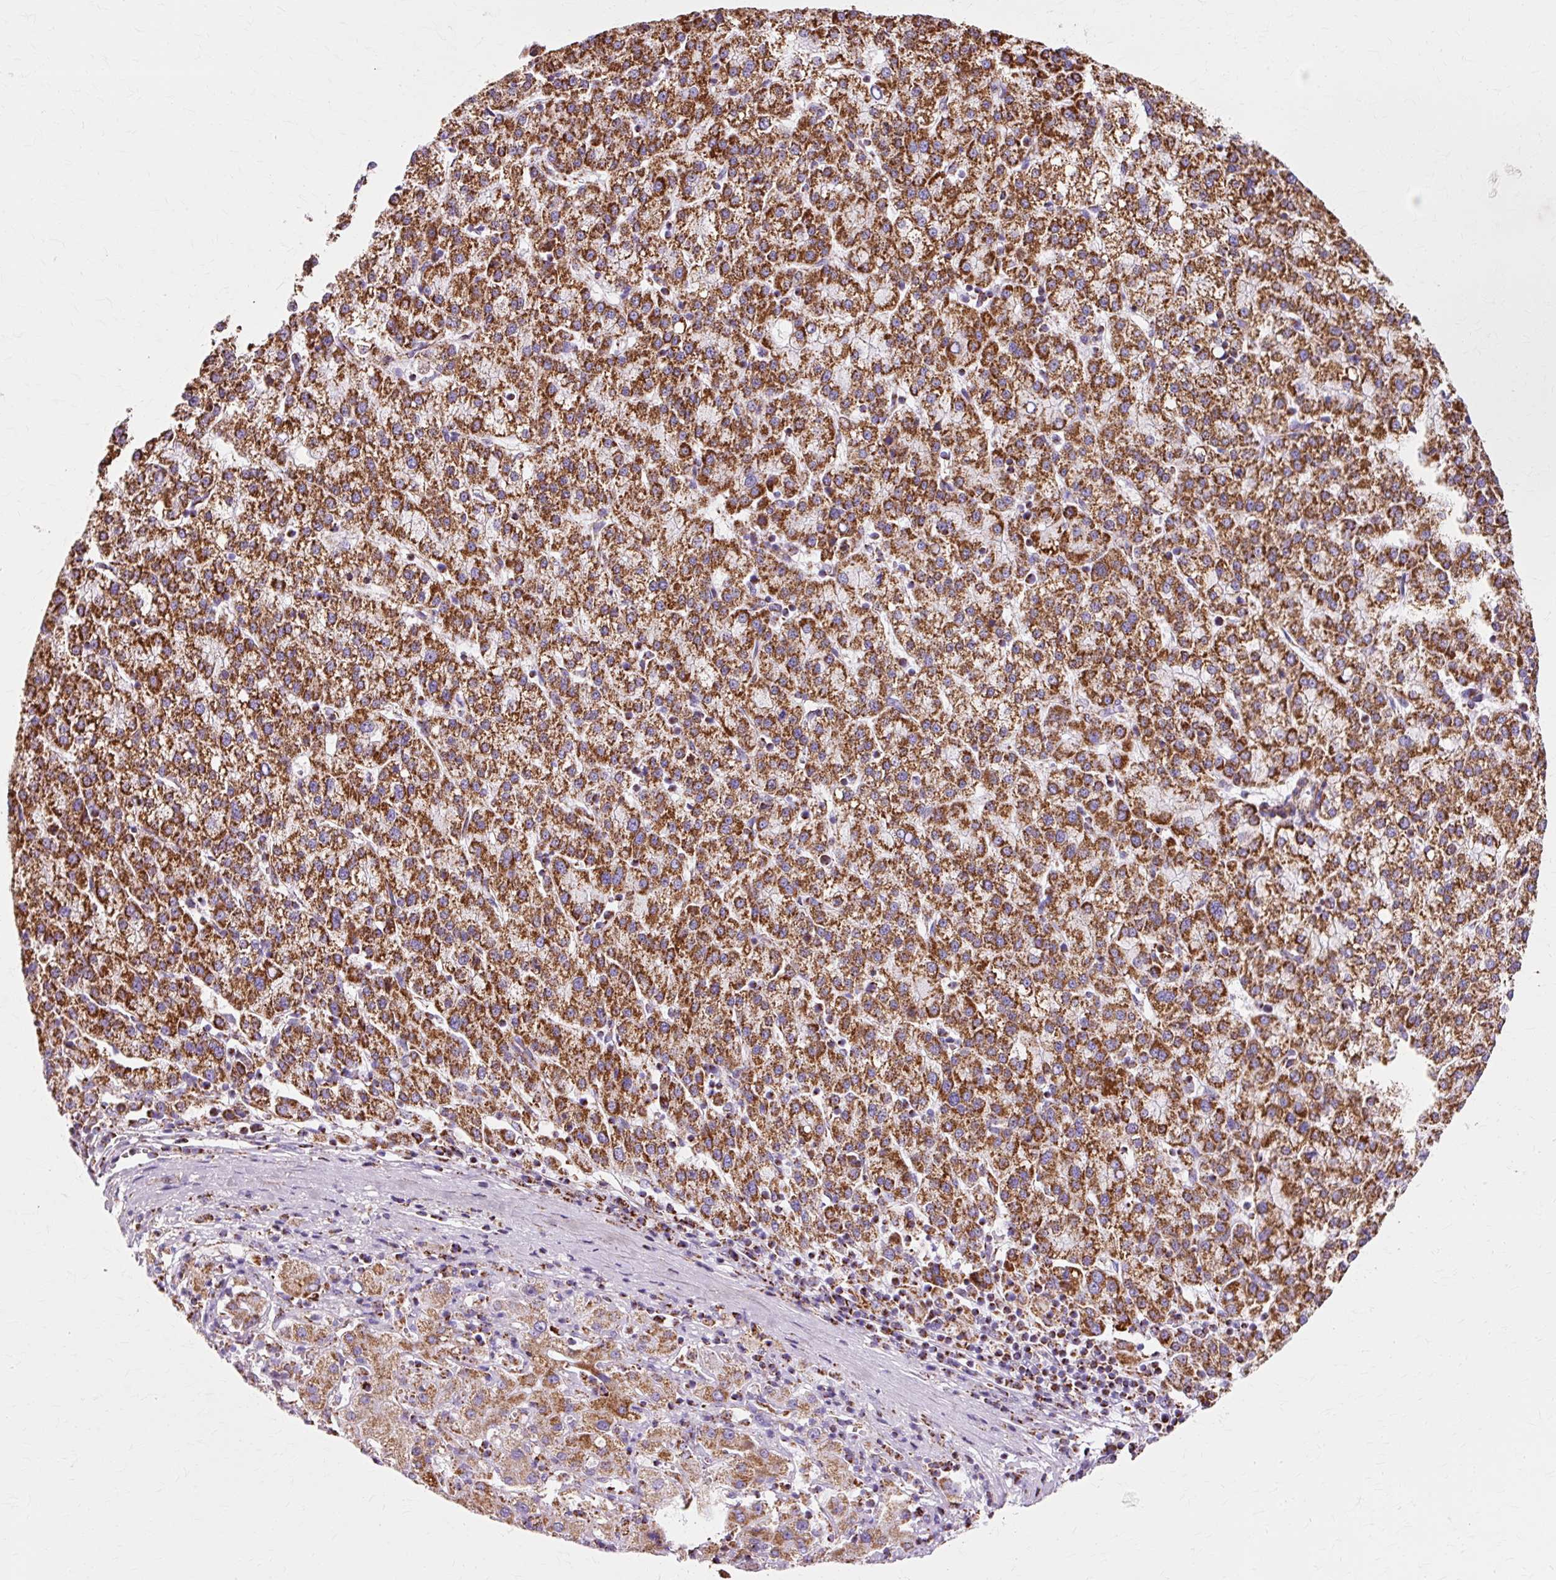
{"staining": {"intensity": "strong", "quantity": ">75%", "location": "cytoplasmic/membranous"}, "tissue": "liver cancer", "cell_type": "Tumor cells", "image_type": "cancer", "snomed": [{"axis": "morphology", "description": "Carcinoma, Hepatocellular, NOS"}, {"axis": "topography", "description": "Liver"}], "caption": "The histopathology image demonstrates immunohistochemical staining of liver cancer. There is strong cytoplasmic/membranous expression is present in approximately >75% of tumor cells.", "gene": "ATP5PO", "patient": {"sex": "female", "age": 58}}